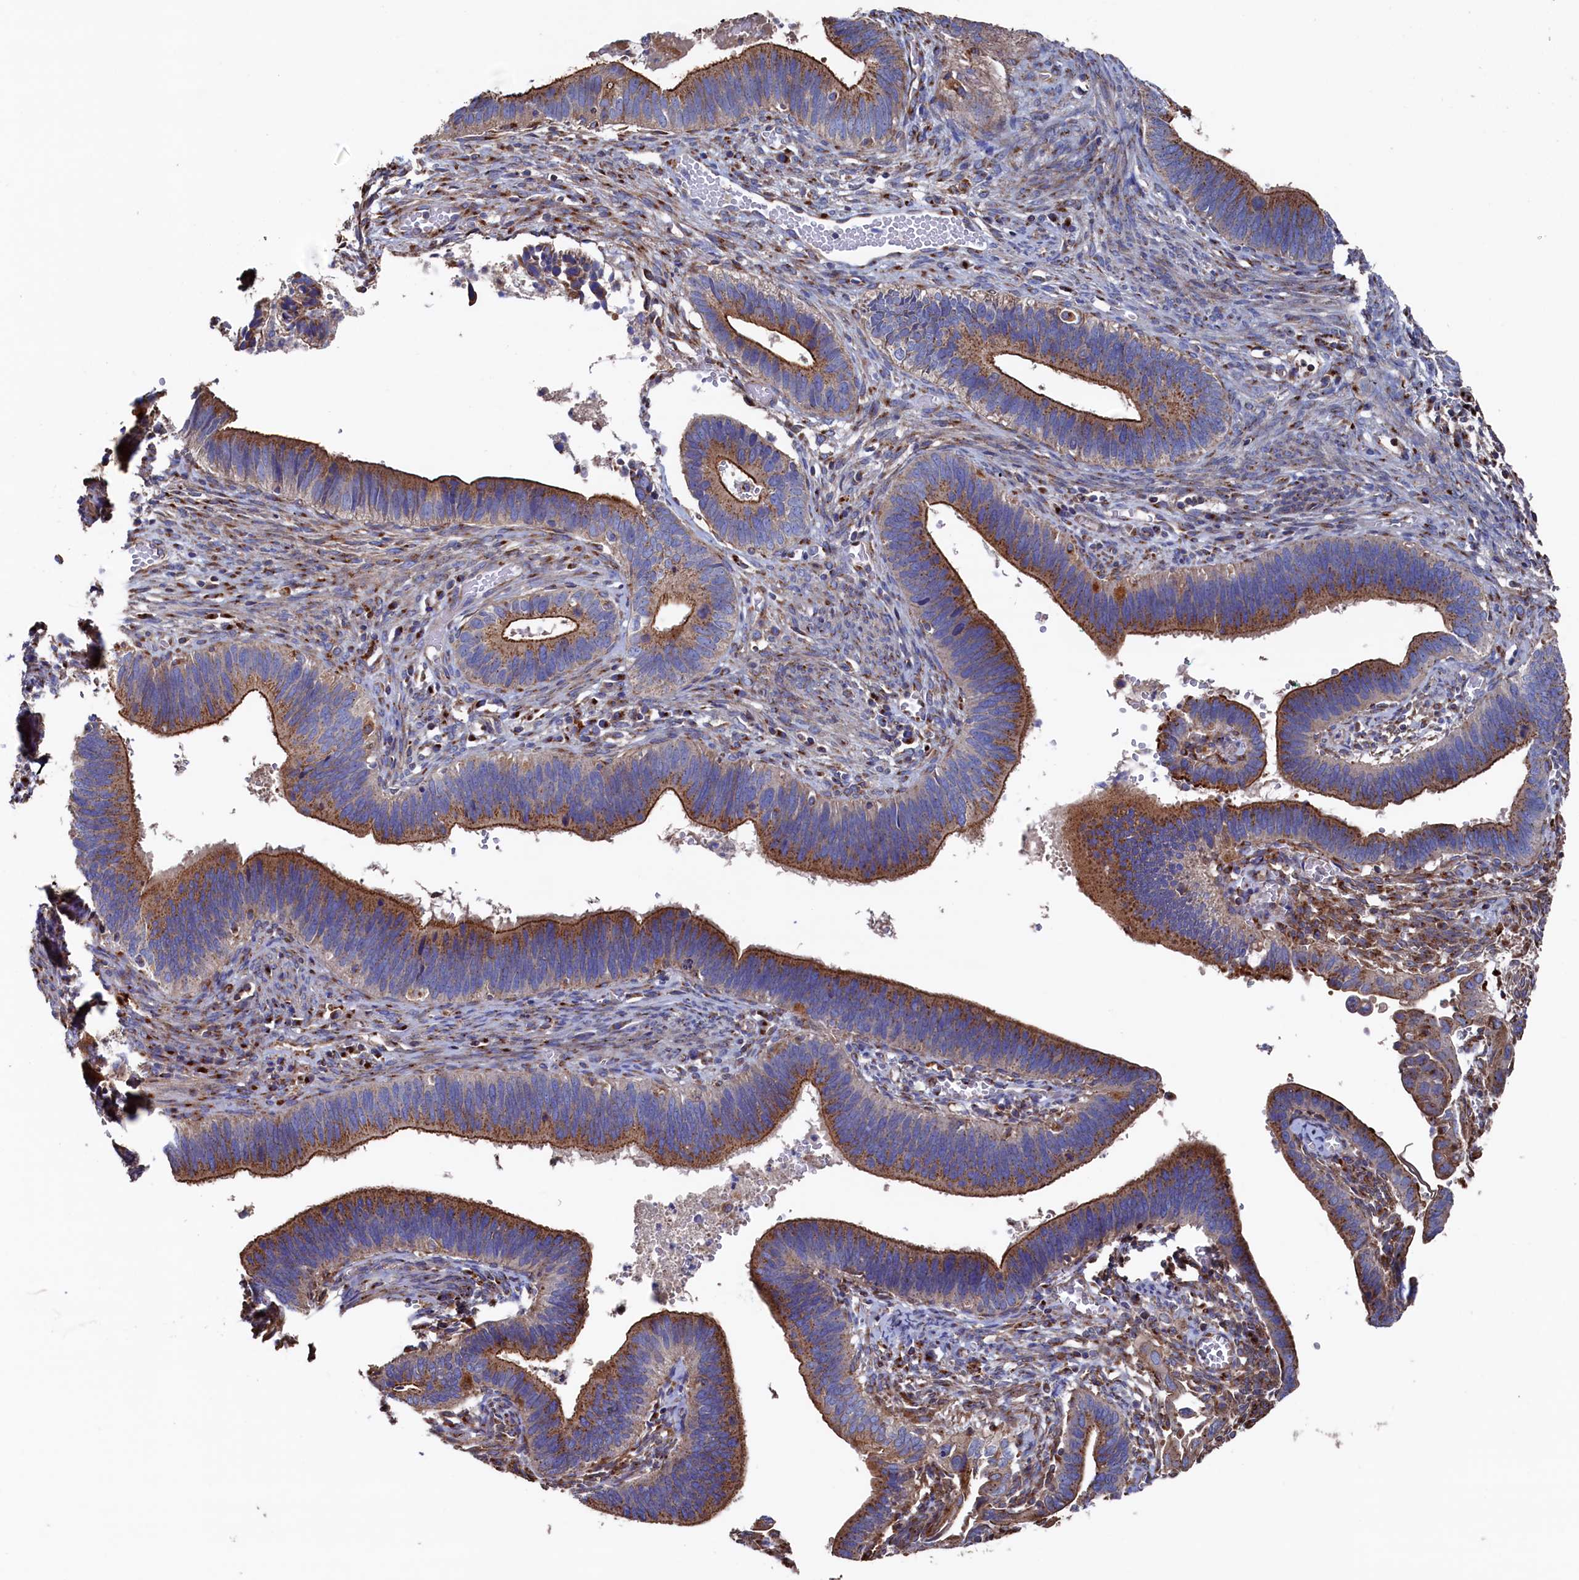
{"staining": {"intensity": "moderate", "quantity": ">75%", "location": "cytoplasmic/membranous"}, "tissue": "cervical cancer", "cell_type": "Tumor cells", "image_type": "cancer", "snomed": [{"axis": "morphology", "description": "Adenocarcinoma, NOS"}, {"axis": "topography", "description": "Cervix"}], "caption": "Human cervical adenocarcinoma stained for a protein (brown) demonstrates moderate cytoplasmic/membranous positive staining in about >75% of tumor cells.", "gene": "PRRC1", "patient": {"sex": "female", "age": 42}}